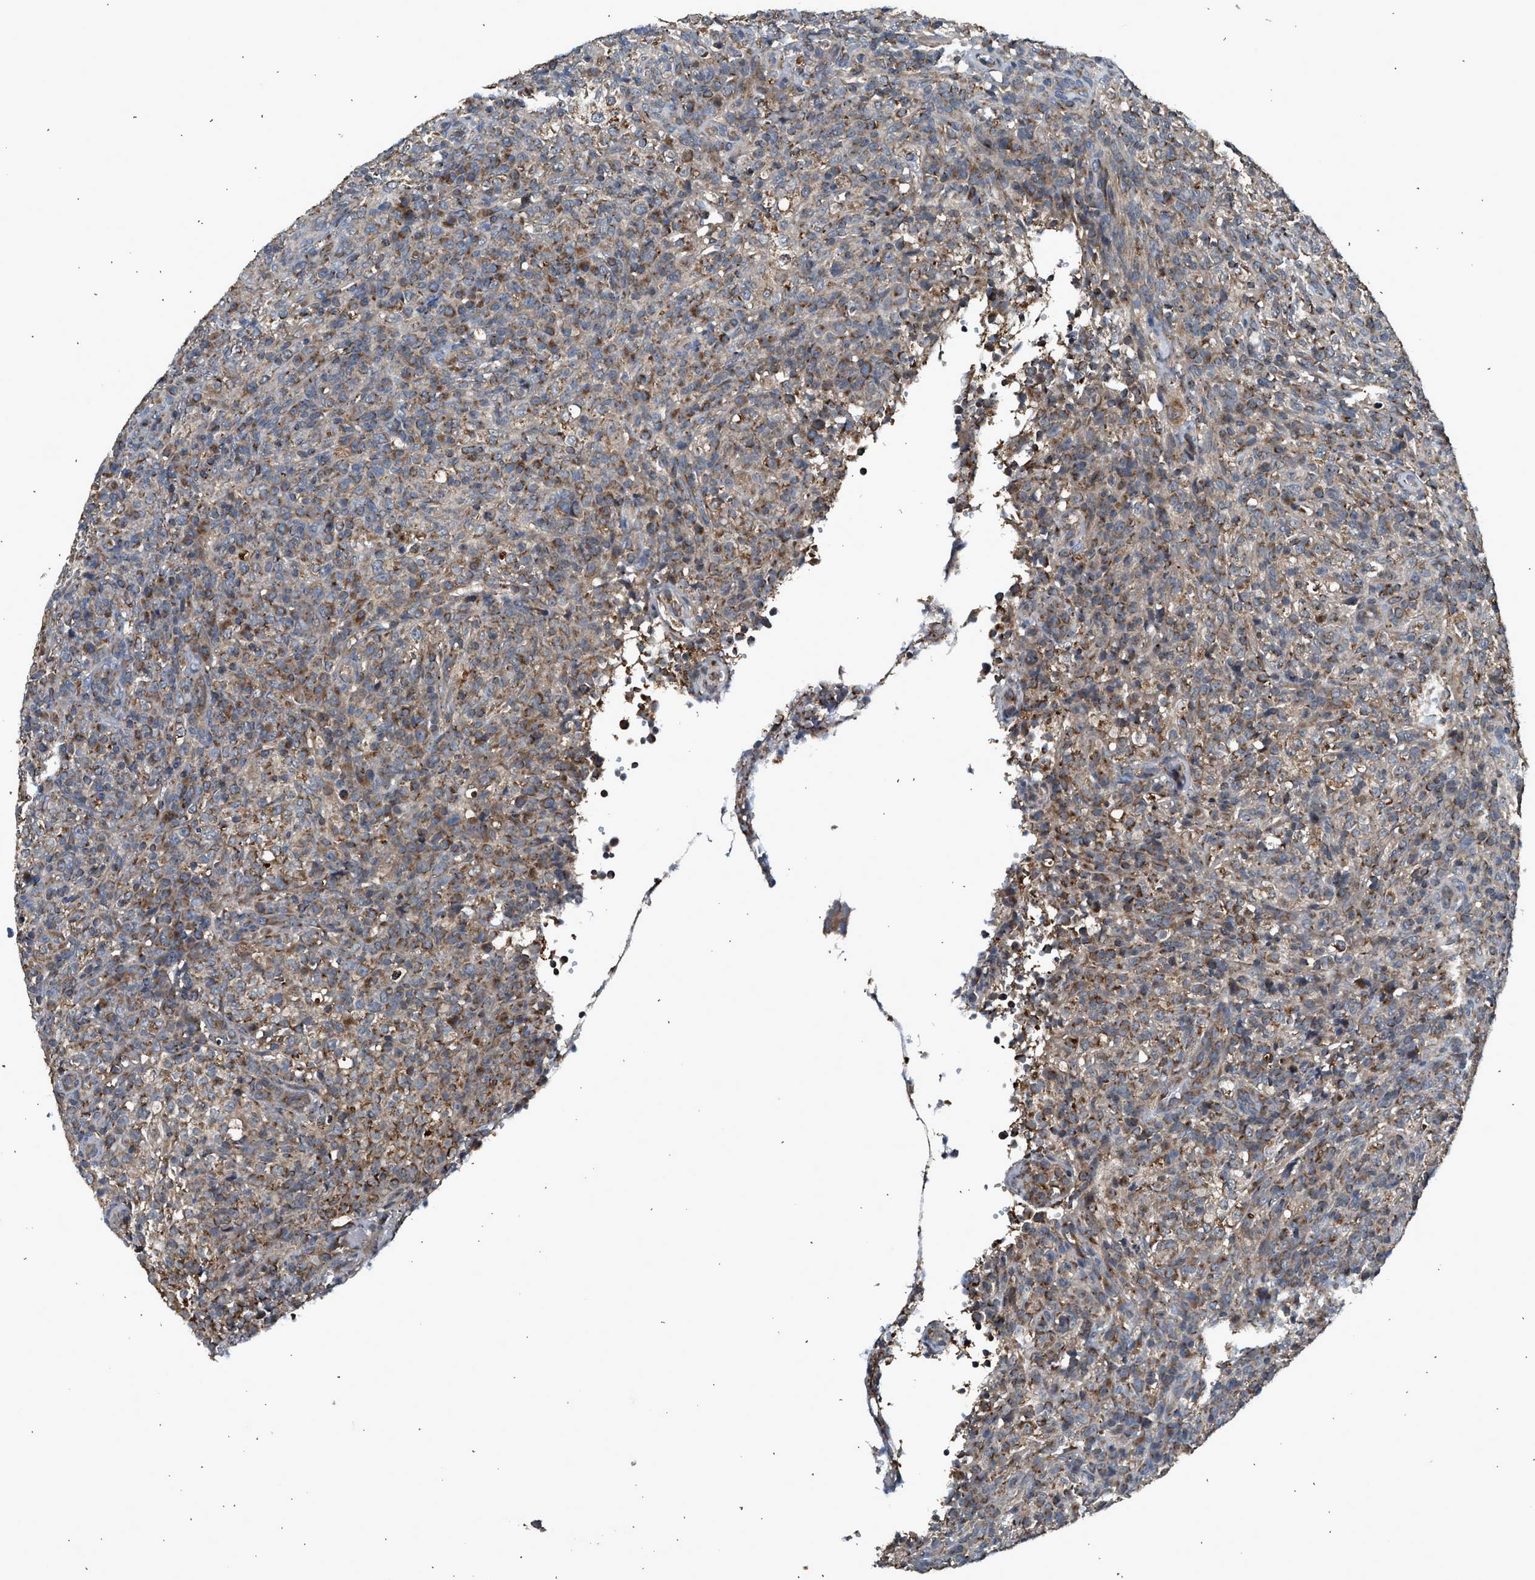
{"staining": {"intensity": "moderate", "quantity": "25%-75%", "location": "cytoplasmic/membranous"}, "tissue": "lymphoma", "cell_type": "Tumor cells", "image_type": "cancer", "snomed": [{"axis": "morphology", "description": "Malignant lymphoma, non-Hodgkin's type, High grade"}, {"axis": "topography", "description": "Lymph node"}], "caption": "A high-resolution histopathology image shows IHC staining of lymphoma, which reveals moderate cytoplasmic/membranous positivity in about 25%-75% of tumor cells. The staining was performed using DAB to visualize the protein expression in brown, while the nuclei were stained in blue with hematoxylin (Magnification: 20x).", "gene": "STARD3", "patient": {"sex": "female", "age": 76}}